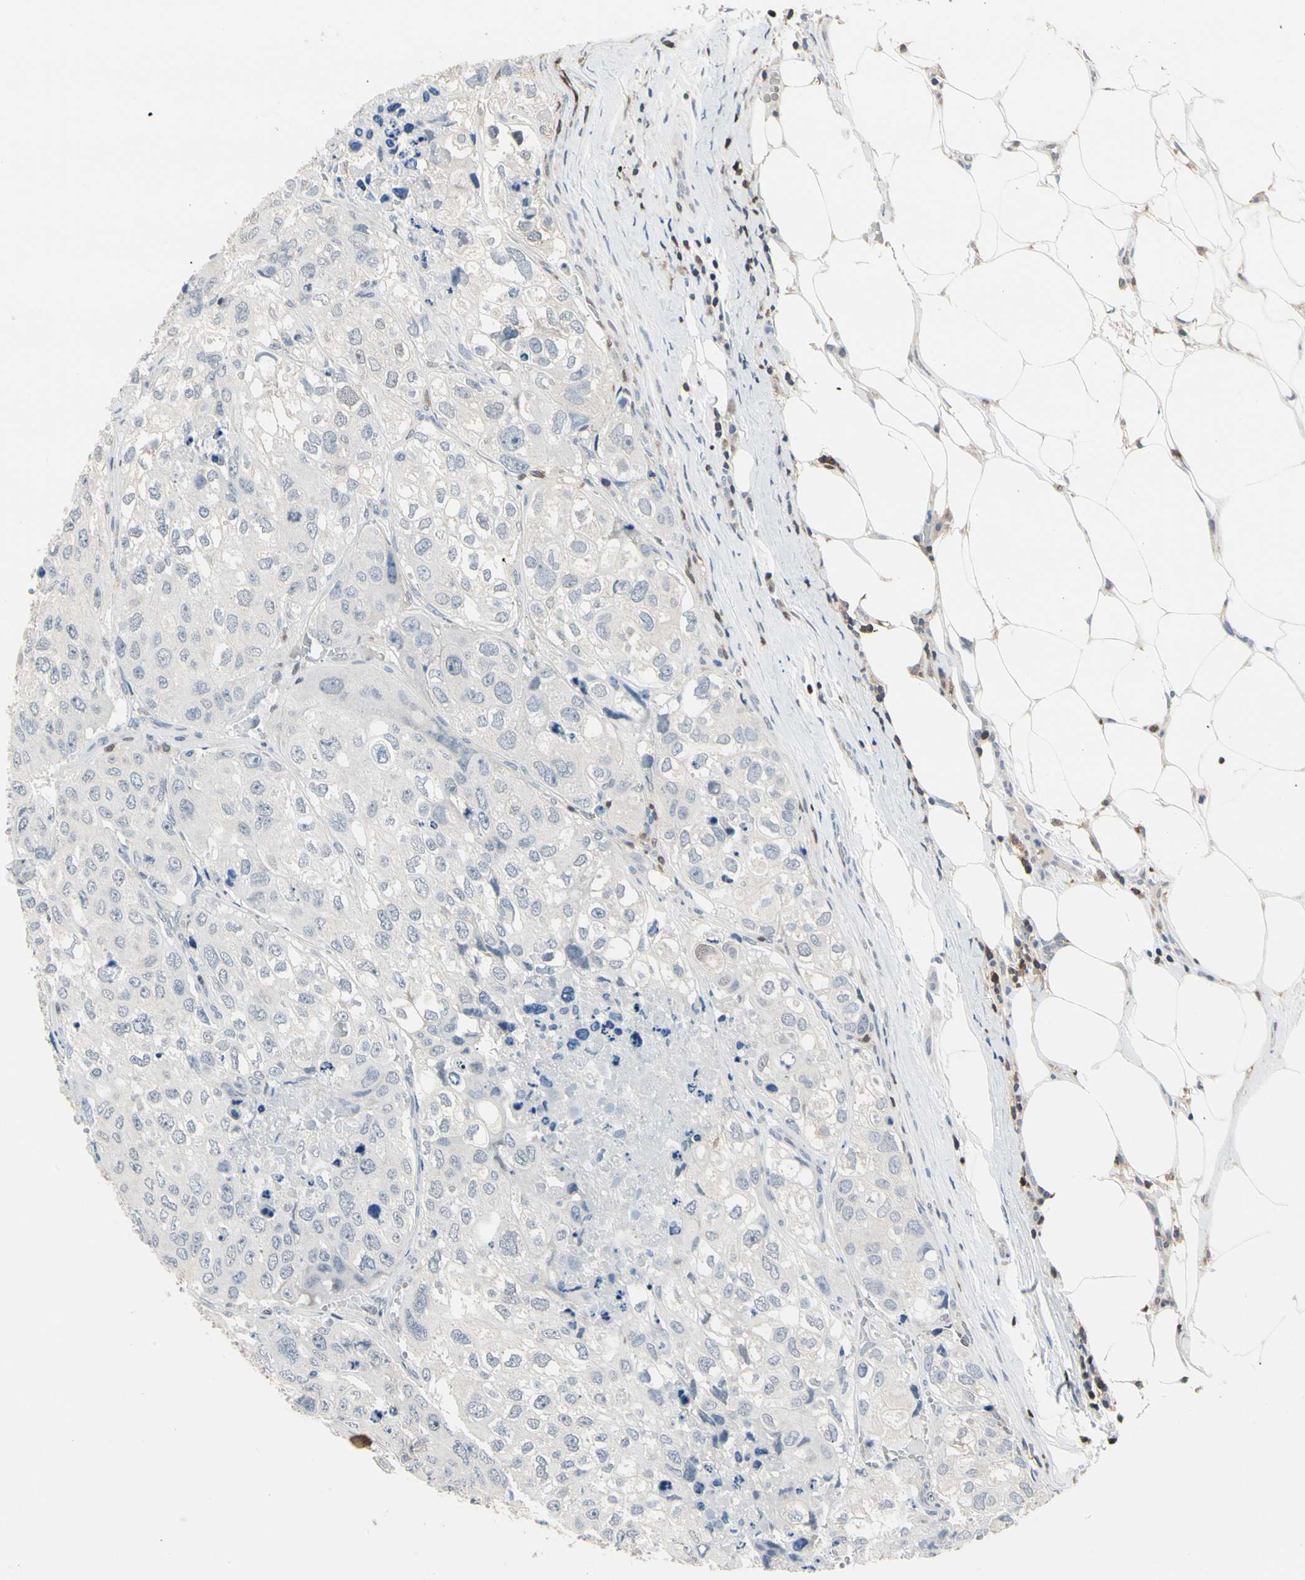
{"staining": {"intensity": "negative", "quantity": "none", "location": "none"}, "tissue": "urothelial cancer", "cell_type": "Tumor cells", "image_type": "cancer", "snomed": [{"axis": "morphology", "description": "Urothelial carcinoma, High grade"}, {"axis": "topography", "description": "Lymph node"}, {"axis": "topography", "description": "Urinary bladder"}], "caption": "An IHC image of urothelial carcinoma (high-grade) is shown. There is no staining in tumor cells of urothelial carcinoma (high-grade). The staining was performed using DAB (3,3'-diaminobenzidine) to visualize the protein expression in brown, while the nuclei were stained in blue with hematoxylin (Magnification: 20x).", "gene": "NFATC2", "patient": {"sex": "male", "age": 51}}